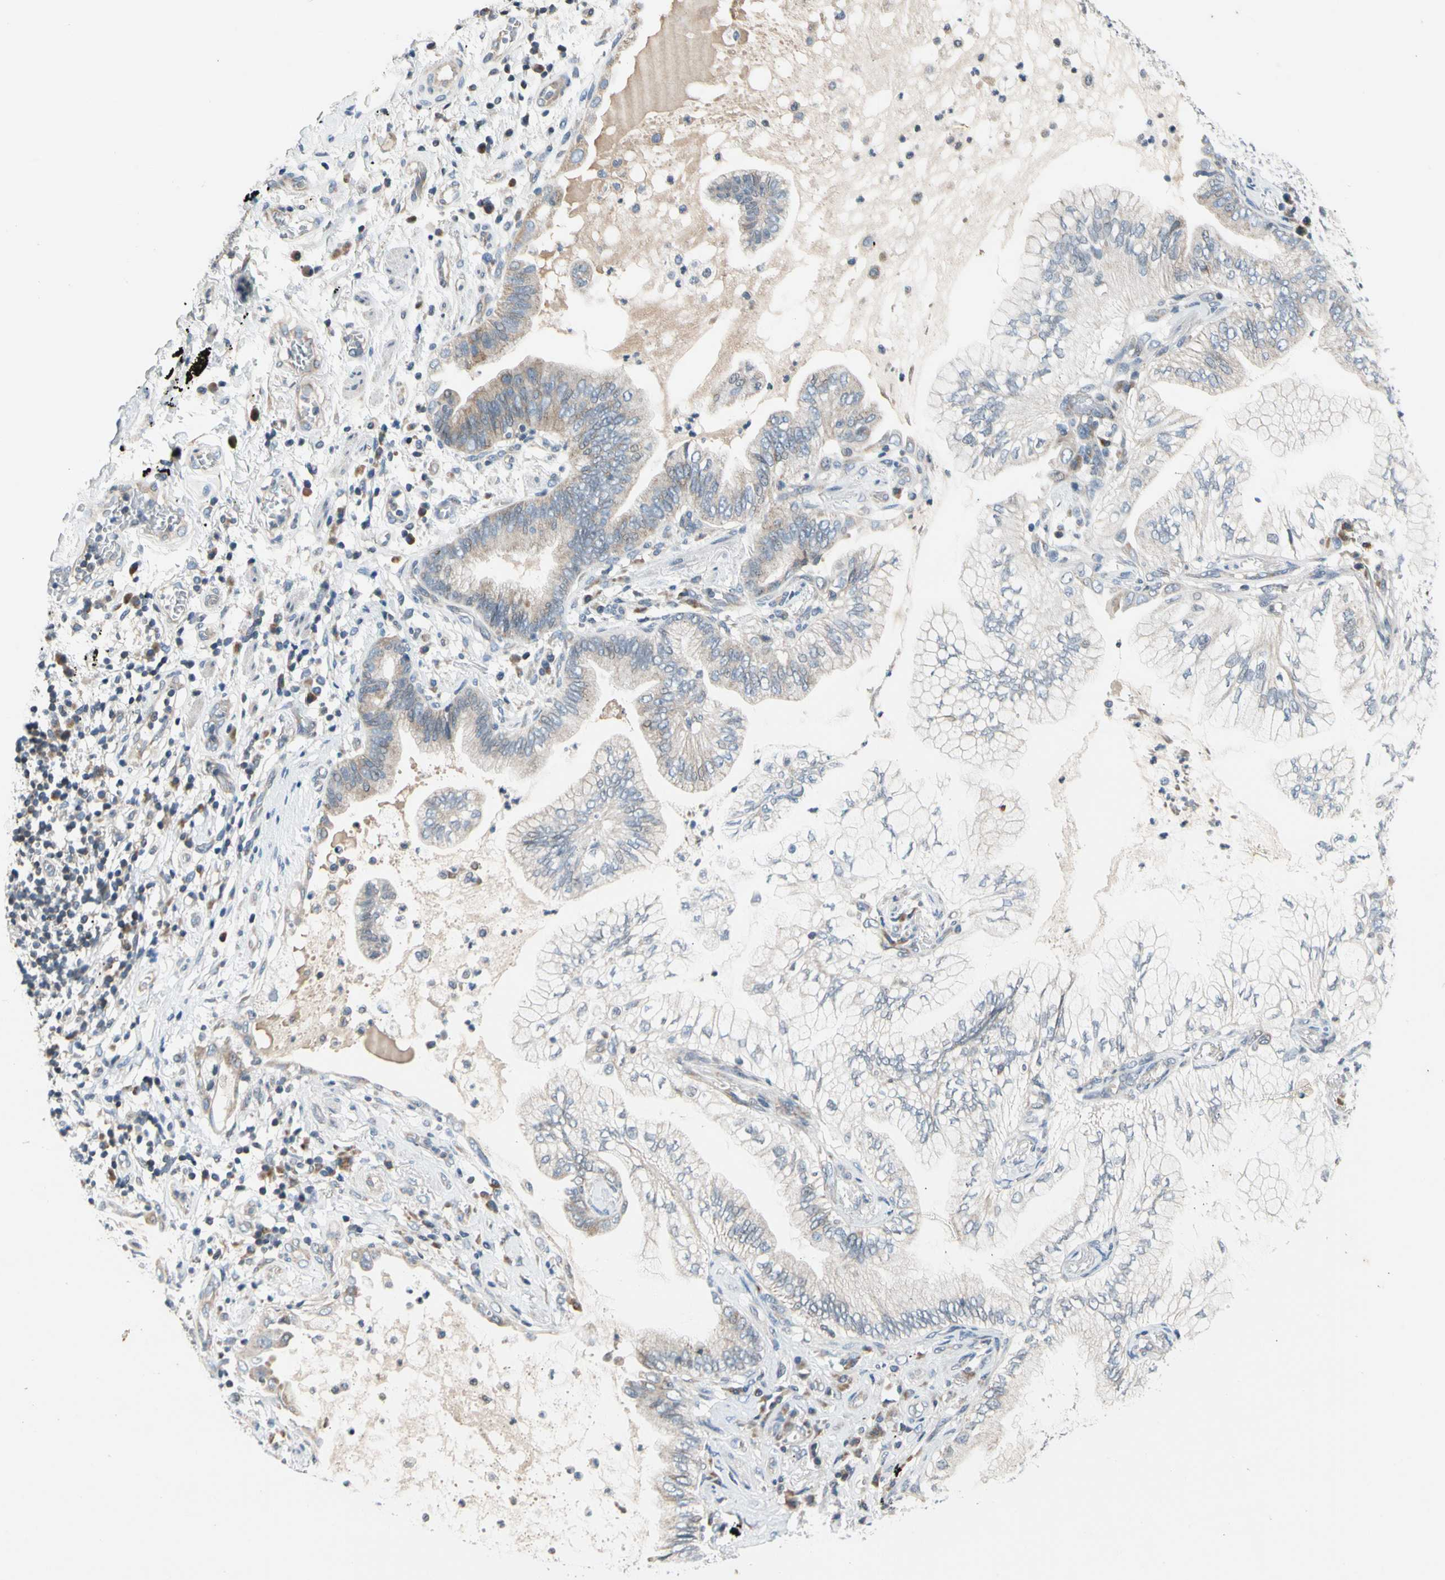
{"staining": {"intensity": "weak", "quantity": "<25%", "location": "cytoplasmic/membranous"}, "tissue": "lung cancer", "cell_type": "Tumor cells", "image_type": "cancer", "snomed": [{"axis": "morphology", "description": "Normal tissue, NOS"}, {"axis": "morphology", "description": "Adenocarcinoma, NOS"}, {"axis": "topography", "description": "Bronchus"}, {"axis": "topography", "description": "Lung"}], "caption": "Immunohistochemistry (IHC) micrograph of lung cancer stained for a protein (brown), which exhibits no staining in tumor cells. (Brightfield microscopy of DAB immunohistochemistry at high magnification).", "gene": "SOX30", "patient": {"sex": "female", "age": 70}}